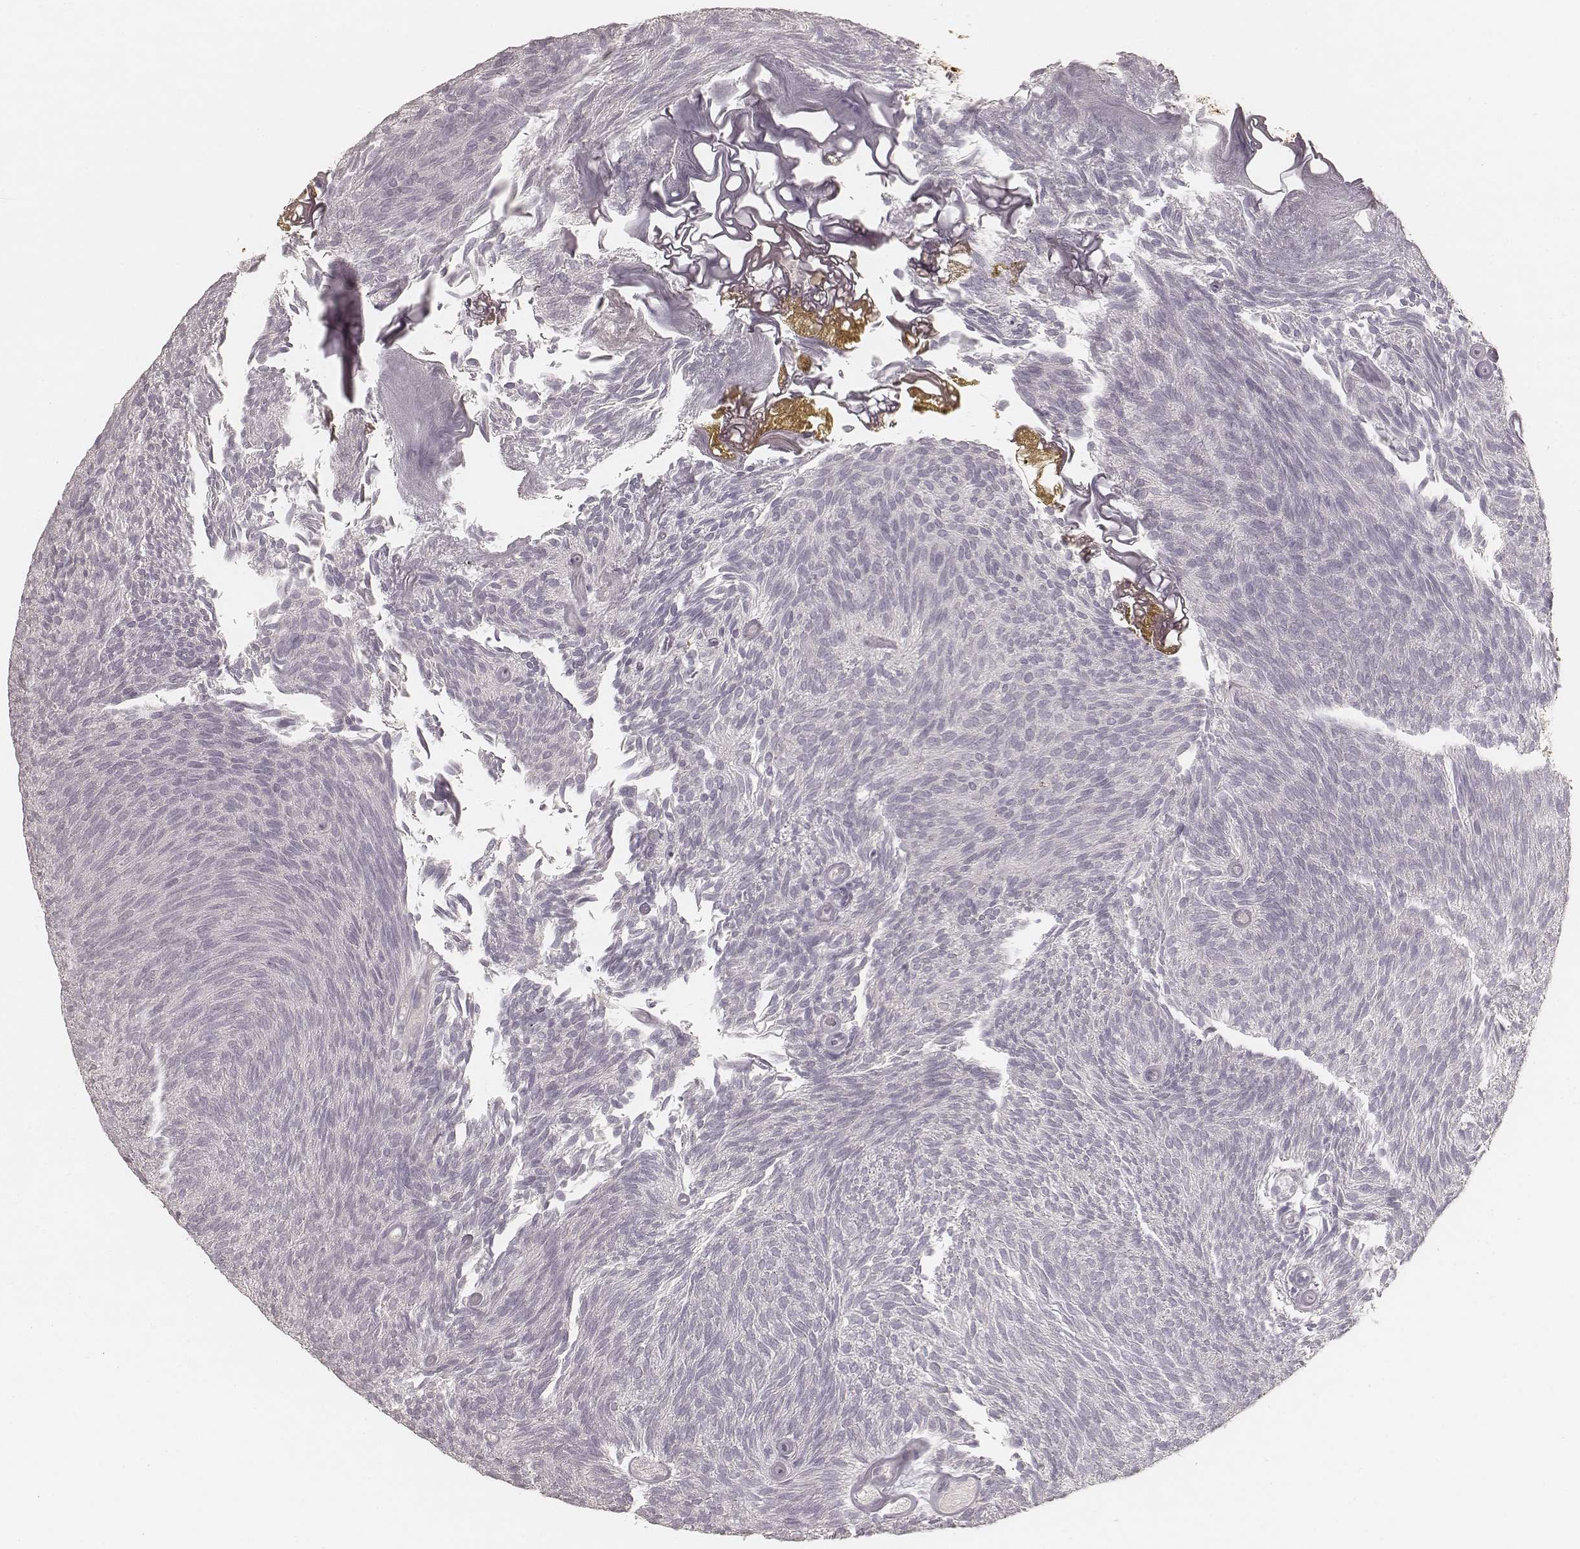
{"staining": {"intensity": "negative", "quantity": "none", "location": "none"}, "tissue": "urothelial cancer", "cell_type": "Tumor cells", "image_type": "cancer", "snomed": [{"axis": "morphology", "description": "Urothelial carcinoma, Low grade"}, {"axis": "topography", "description": "Urinary bladder"}], "caption": "DAB immunohistochemical staining of urothelial cancer demonstrates no significant positivity in tumor cells.", "gene": "CS", "patient": {"sex": "male", "age": 77}}